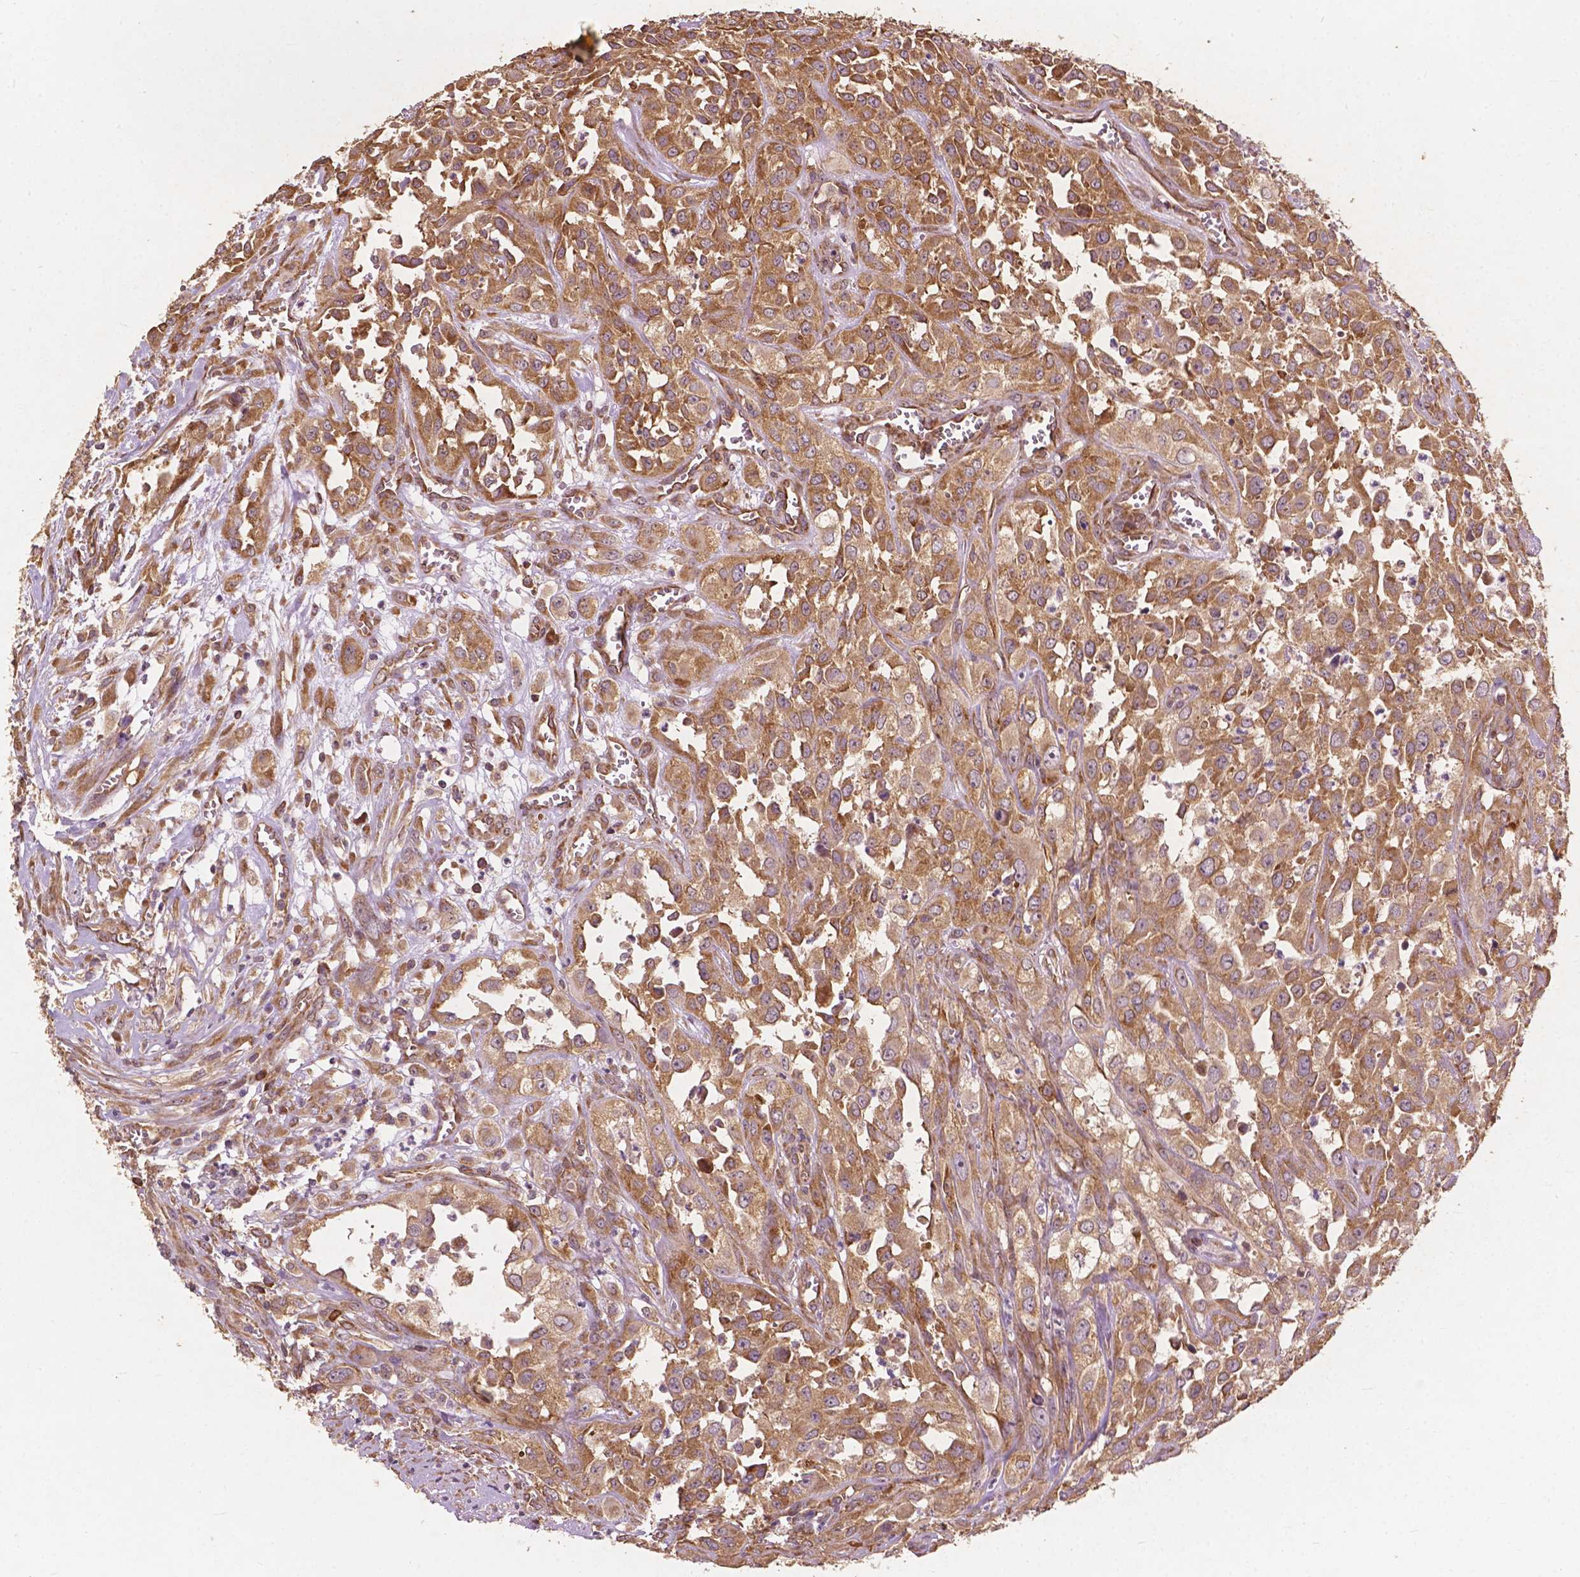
{"staining": {"intensity": "moderate", "quantity": ">75%", "location": "cytoplasmic/membranous"}, "tissue": "urothelial cancer", "cell_type": "Tumor cells", "image_type": "cancer", "snomed": [{"axis": "morphology", "description": "Urothelial carcinoma, High grade"}, {"axis": "topography", "description": "Urinary bladder"}], "caption": "High-grade urothelial carcinoma stained with a protein marker exhibits moderate staining in tumor cells.", "gene": "G3BP1", "patient": {"sex": "male", "age": 67}}